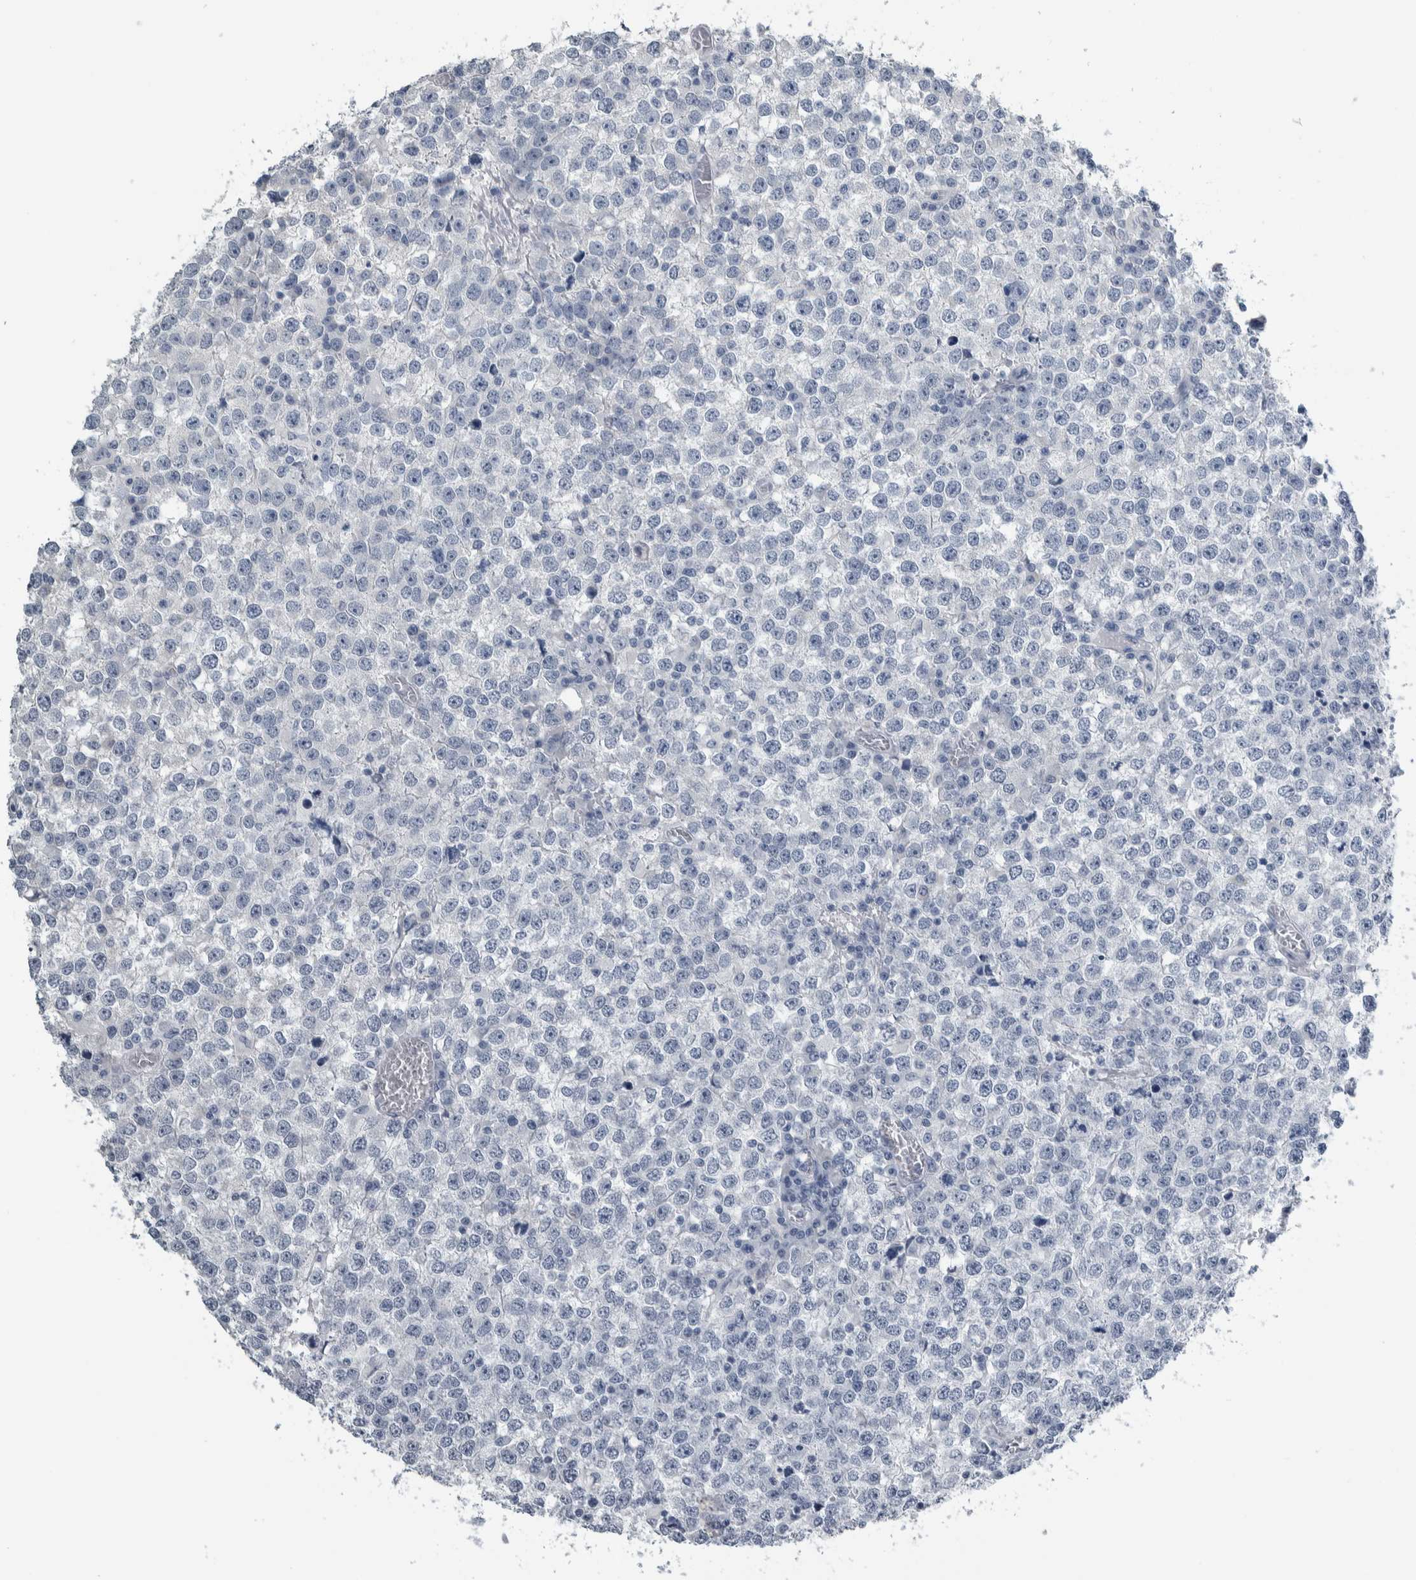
{"staining": {"intensity": "negative", "quantity": "none", "location": "none"}, "tissue": "testis cancer", "cell_type": "Tumor cells", "image_type": "cancer", "snomed": [{"axis": "morphology", "description": "Seminoma, NOS"}, {"axis": "topography", "description": "Testis"}], "caption": "The immunohistochemistry photomicrograph has no significant positivity in tumor cells of testis cancer tissue. Brightfield microscopy of IHC stained with DAB (brown) and hematoxylin (blue), captured at high magnification.", "gene": "CDH17", "patient": {"sex": "male", "age": 65}}